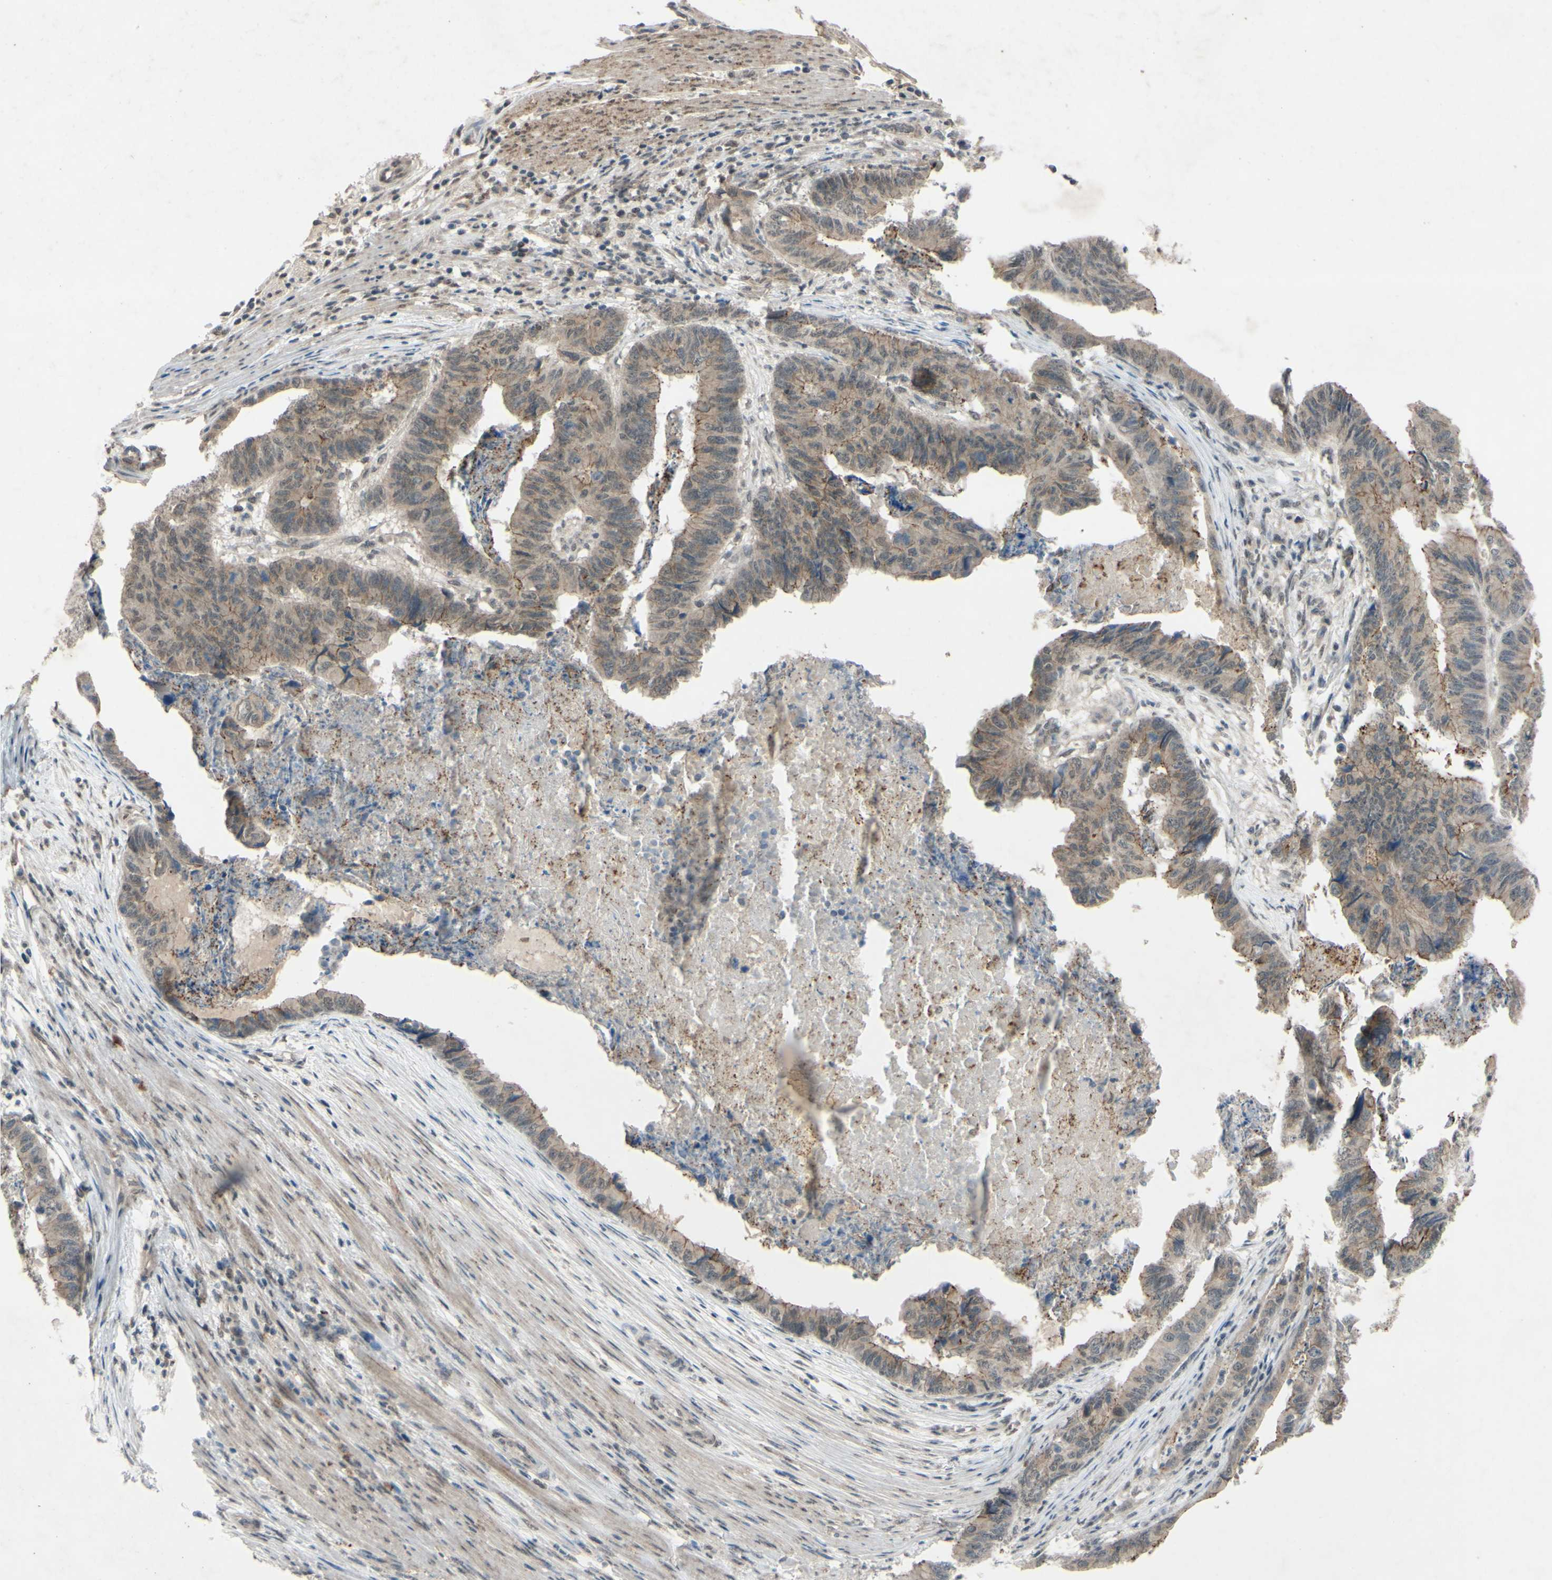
{"staining": {"intensity": "moderate", "quantity": ">75%", "location": "cytoplasmic/membranous"}, "tissue": "stomach cancer", "cell_type": "Tumor cells", "image_type": "cancer", "snomed": [{"axis": "morphology", "description": "Adenocarcinoma, NOS"}, {"axis": "topography", "description": "Stomach, lower"}], "caption": "The histopathology image reveals a brown stain indicating the presence of a protein in the cytoplasmic/membranous of tumor cells in stomach cancer (adenocarcinoma).", "gene": "CDCP1", "patient": {"sex": "male", "age": 77}}